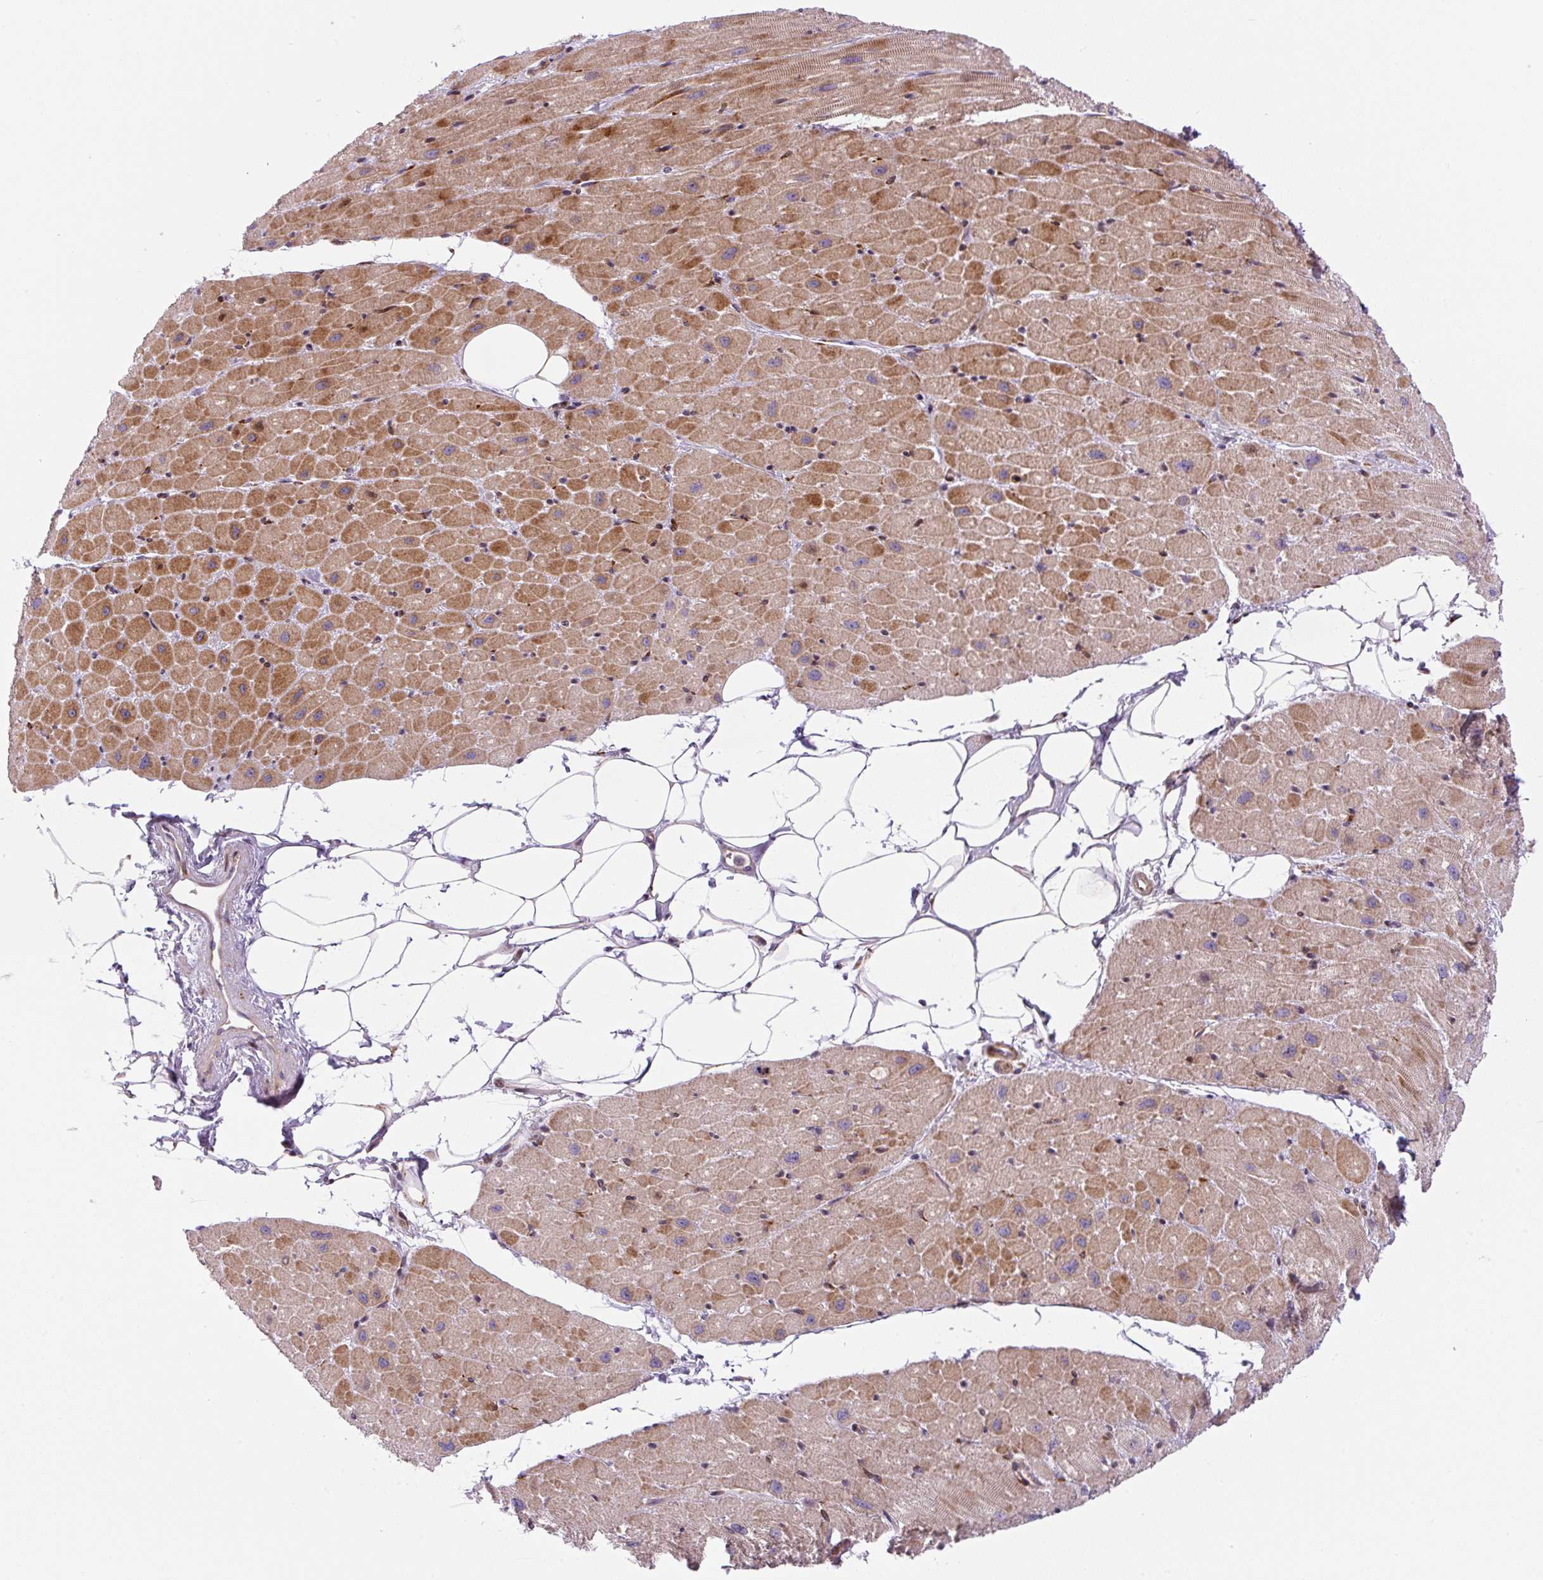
{"staining": {"intensity": "moderate", "quantity": ">75%", "location": "cytoplasmic/membranous"}, "tissue": "heart muscle", "cell_type": "Cardiomyocytes", "image_type": "normal", "snomed": [{"axis": "morphology", "description": "Normal tissue, NOS"}, {"axis": "topography", "description": "Heart"}], "caption": "A brown stain highlights moderate cytoplasmic/membranous positivity of a protein in cardiomyocytes of unremarkable heart muscle. The staining was performed using DAB to visualize the protein expression in brown, while the nuclei were stained in blue with hematoxylin (Magnification: 20x).", "gene": "DISP3", "patient": {"sex": "male", "age": 62}}